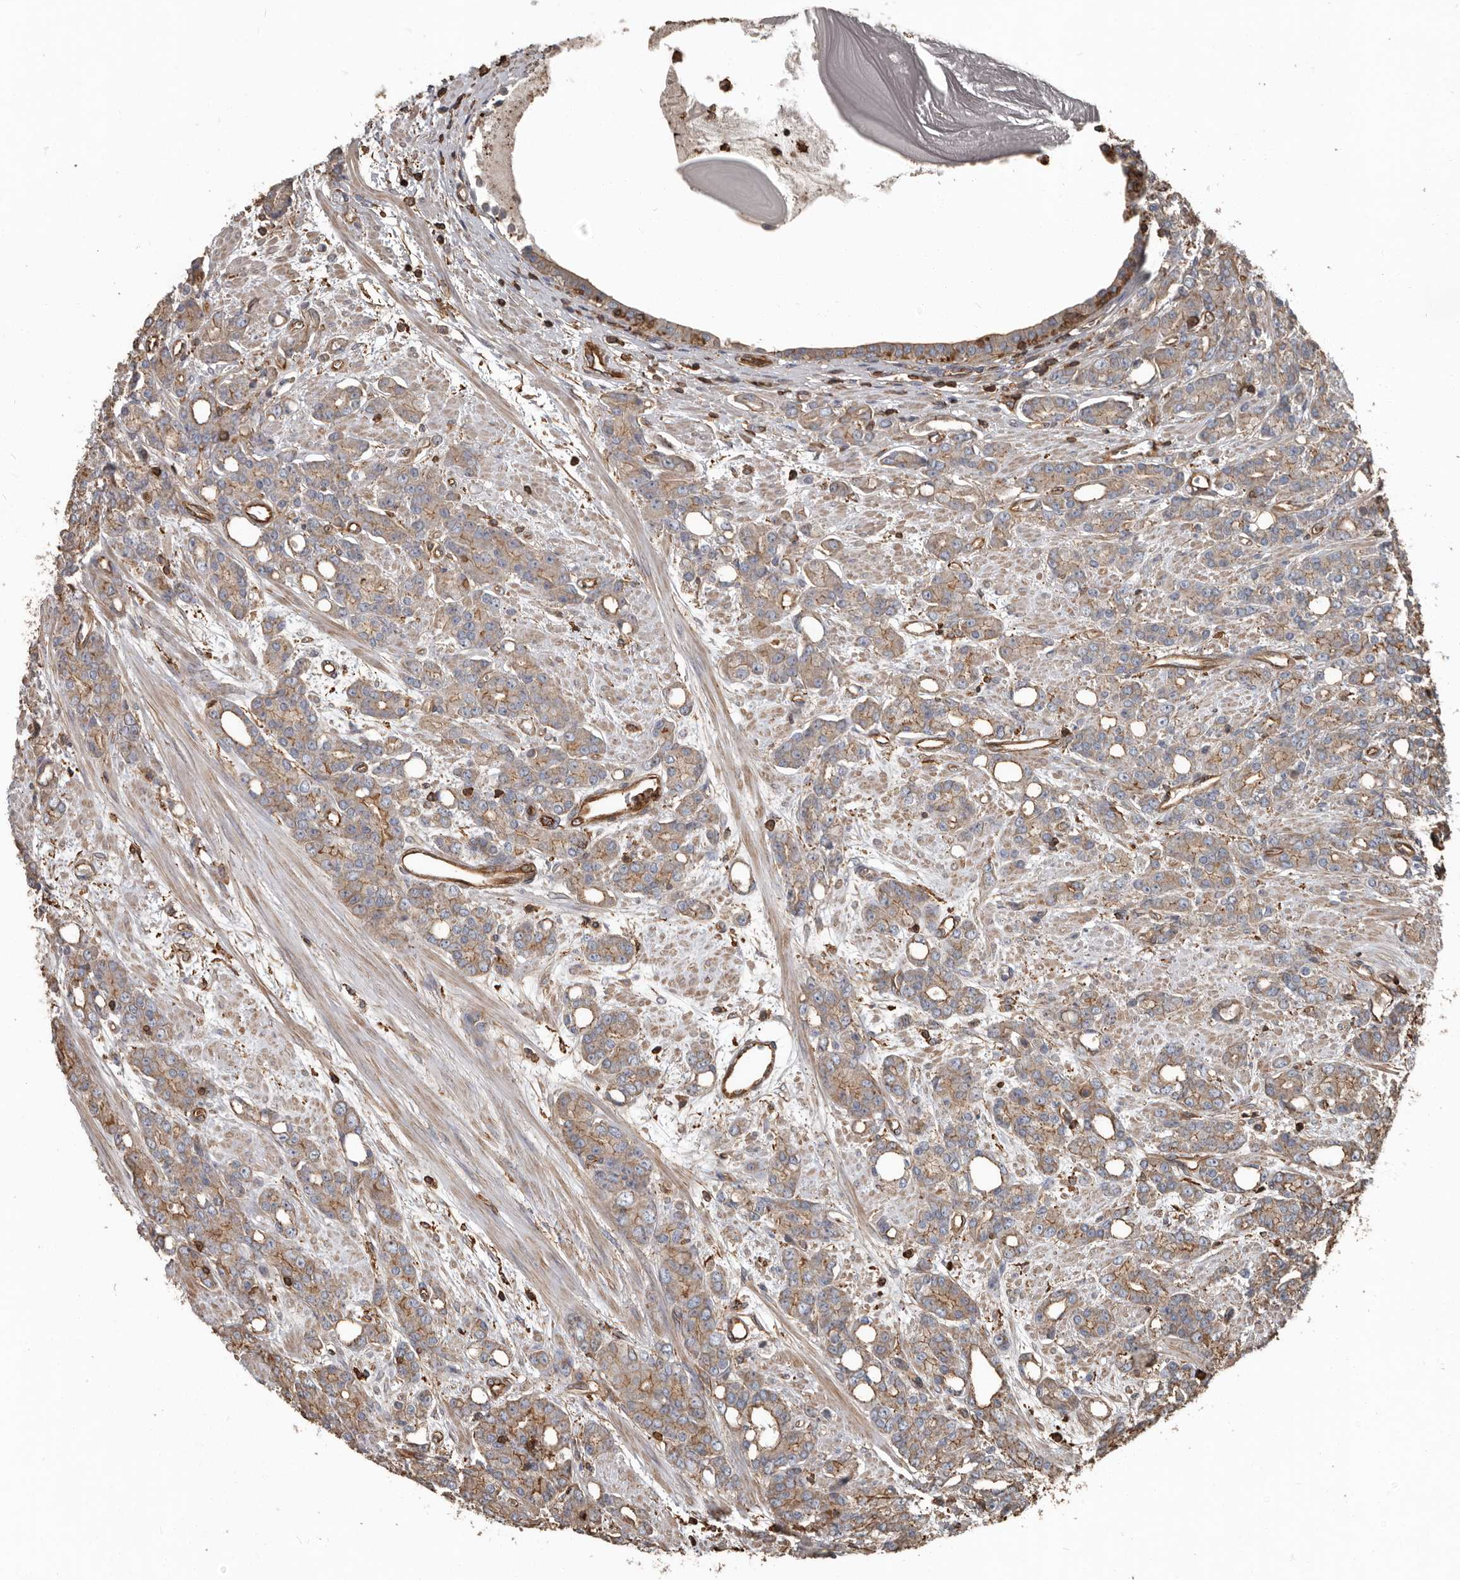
{"staining": {"intensity": "moderate", "quantity": "<25%", "location": "cytoplasmic/membranous"}, "tissue": "prostate cancer", "cell_type": "Tumor cells", "image_type": "cancer", "snomed": [{"axis": "morphology", "description": "Adenocarcinoma, High grade"}, {"axis": "topography", "description": "Prostate"}], "caption": "This is an image of immunohistochemistry staining of prostate high-grade adenocarcinoma, which shows moderate positivity in the cytoplasmic/membranous of tumor cells.", "gene": "DENND6B", "patient": {"sex": "male", "age": 62}}